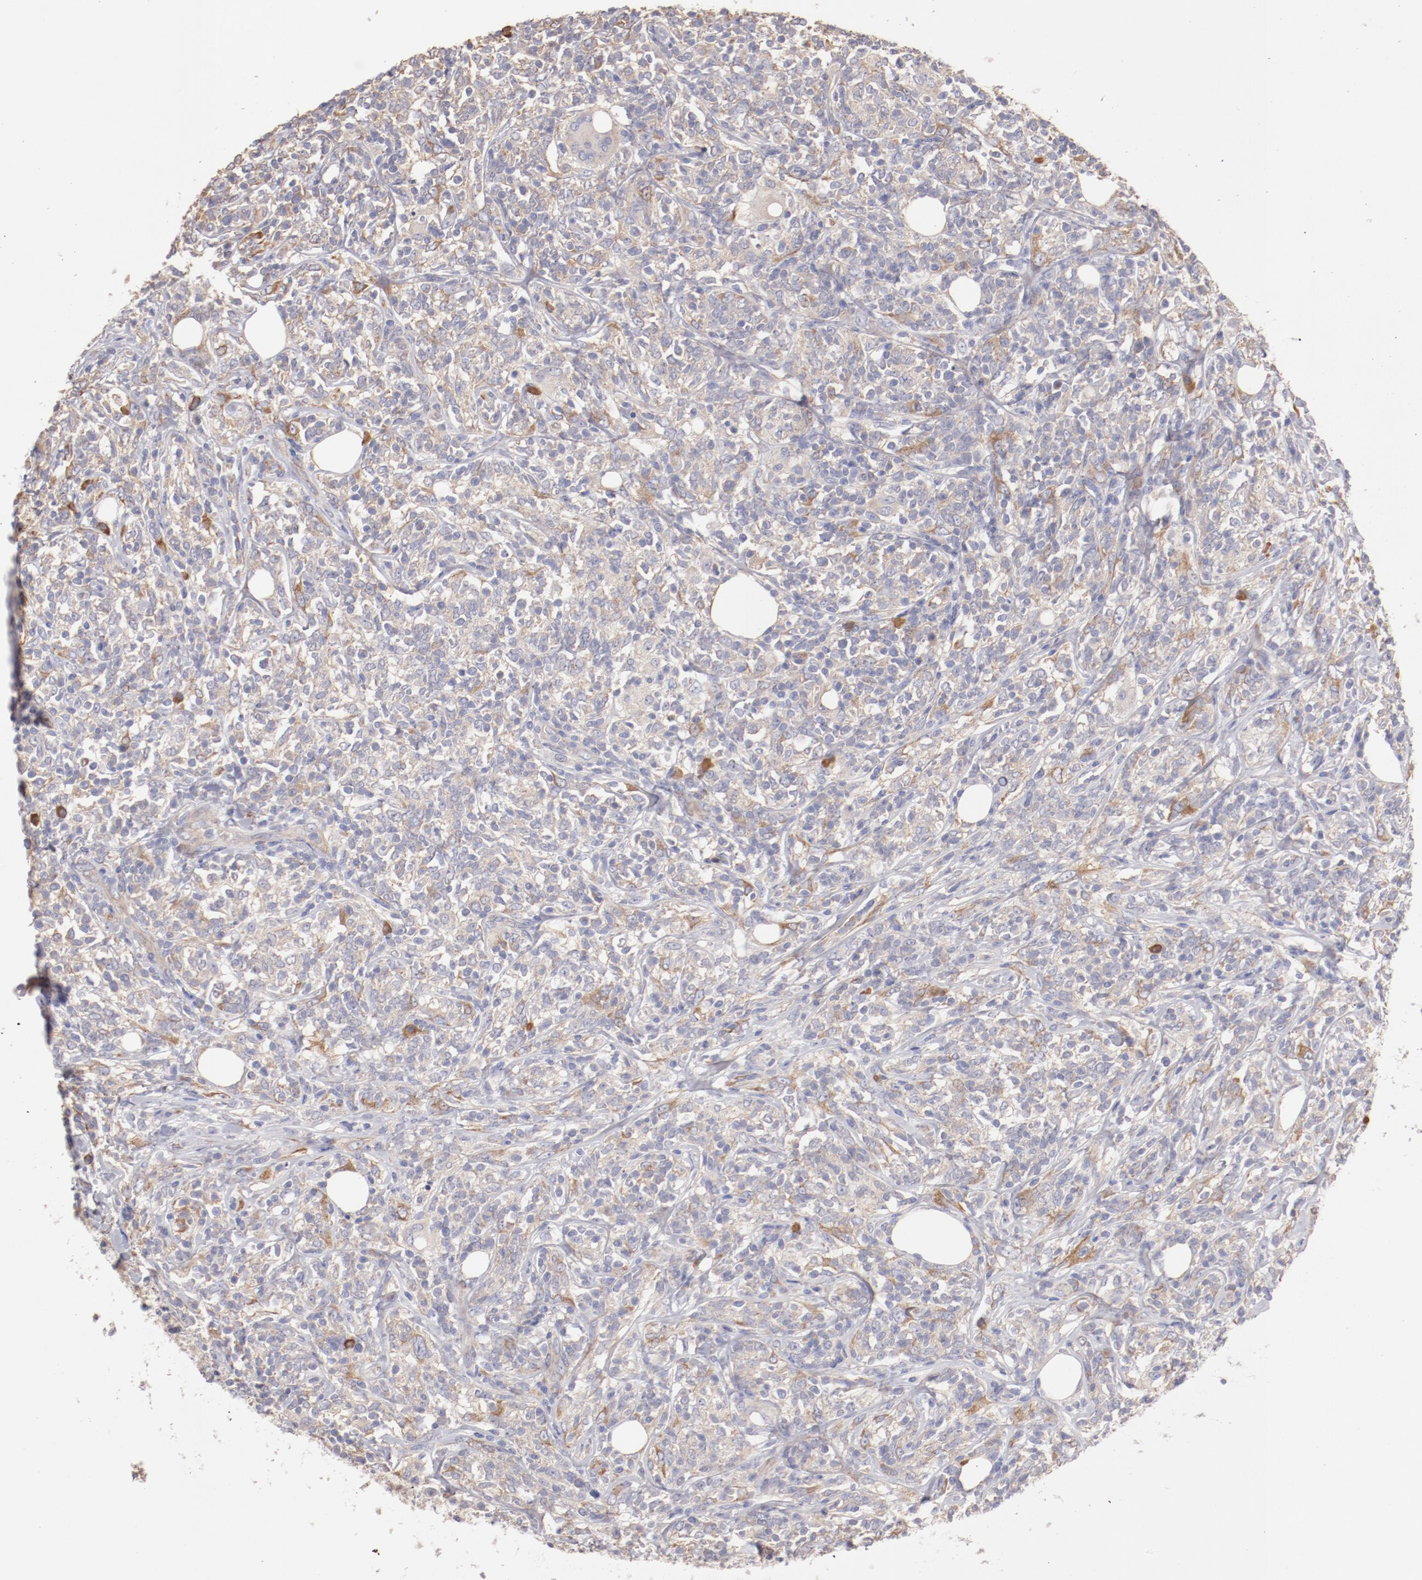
{"staining": {"intensity": "weak", "quantity": "25%-75%", "location": "cytoplasmic/membranous"}, "tissue": "lymphoma", "cell_type": "Tumor cells", "image_type": "cancer", "snomed": [{"axis": "morphology", "description": "Malignant lymphoma, non-Hodgkin's type, High grade"}, {"axis": "topography", "description": "Lymph node"}], "caption": "Lymphoma stained with a brown dye exhibits weak cytoplasmic/membranous positive positivity in about 25%-75% of tumor cells.", "gene": "ENTPD5", "patient": {"sex": "female", "age": 84}}